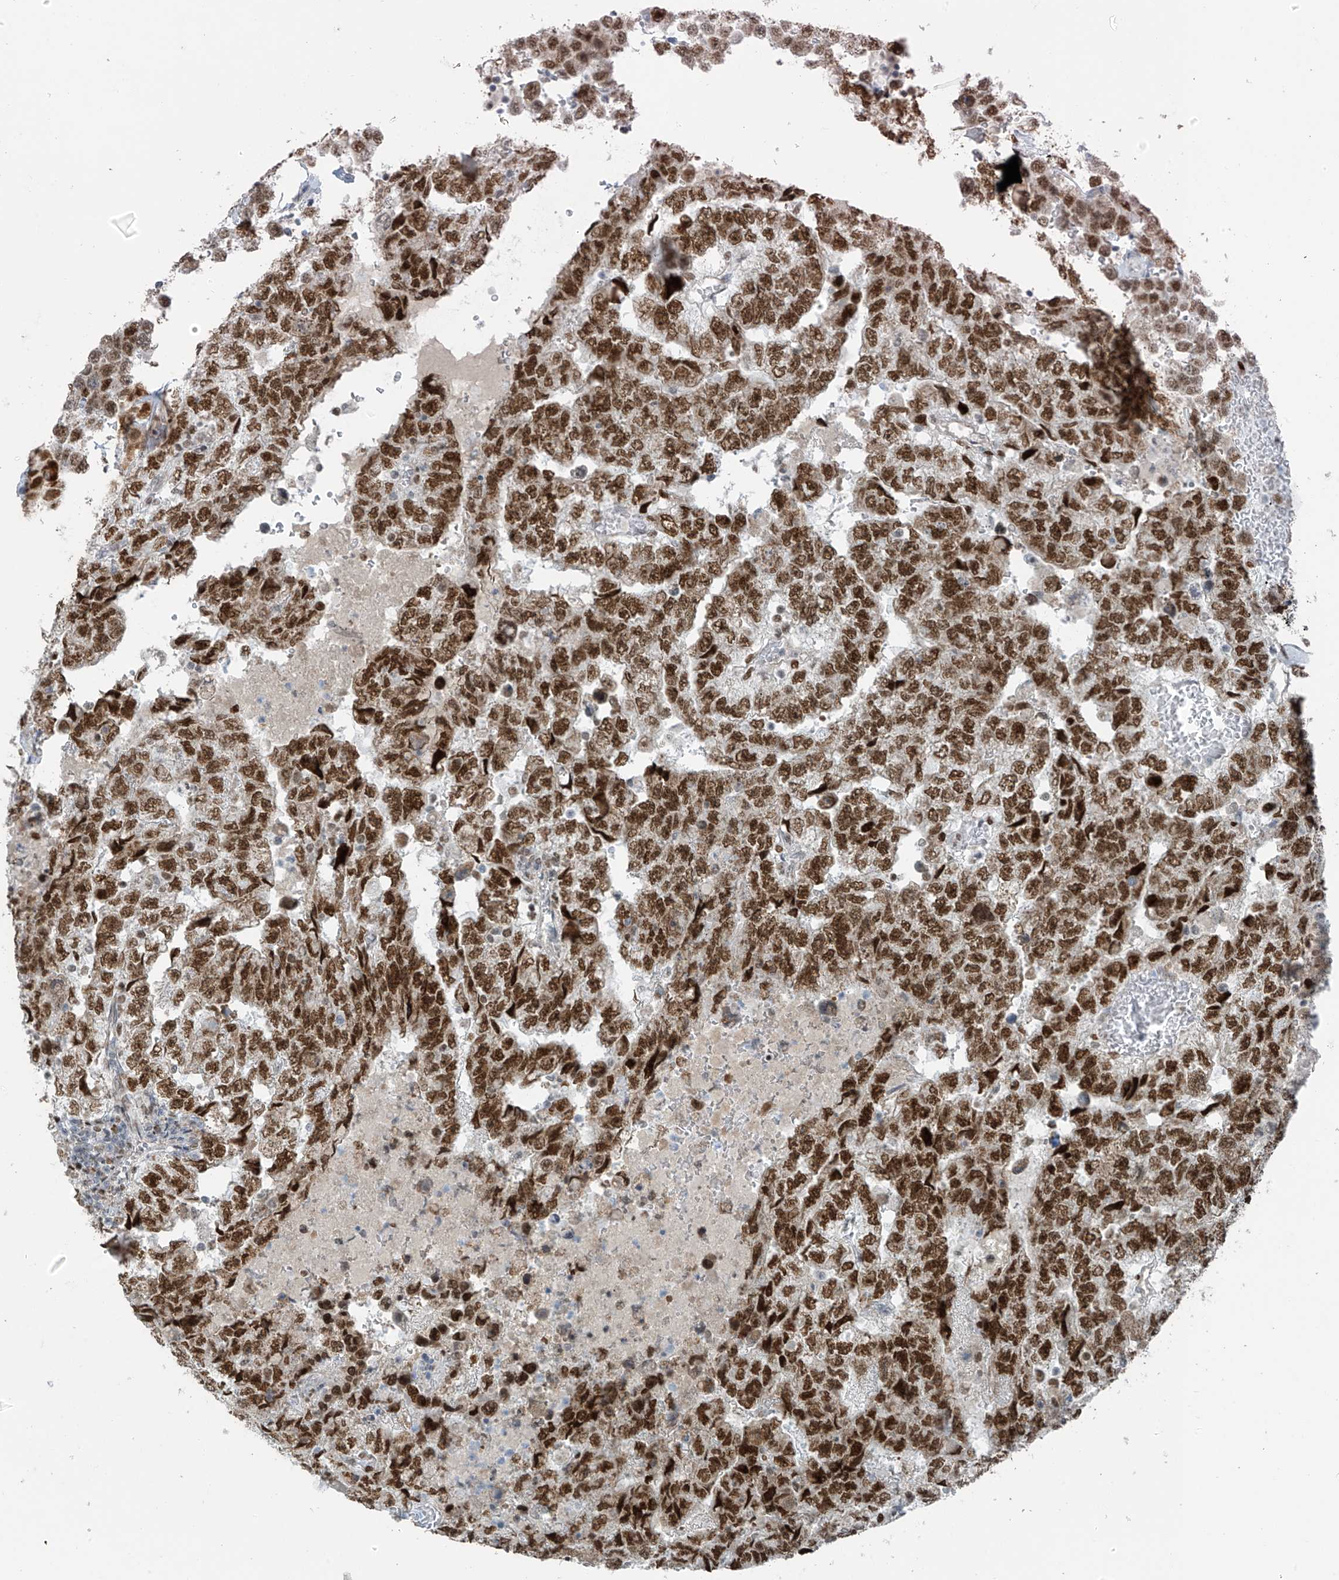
{"staining": {"intensity": "strong", "quantity": ">75%", "location": "nuclear"}, "tissue": "testis cancer", "cell_type": "Tumor cells", "image_type": "cancer", "snomed": [{"axis": "morphology", "description": "Carcinoma, Embryonal, NOS"}, {"axis": "topography", "description": "Testis"}], "caption": "A brown stain shows strong nuclear staining of a protein in human testis cancer tumor cells.", "gene": "WRNIP1", "patient": {"sex": "male", "age": 36}}